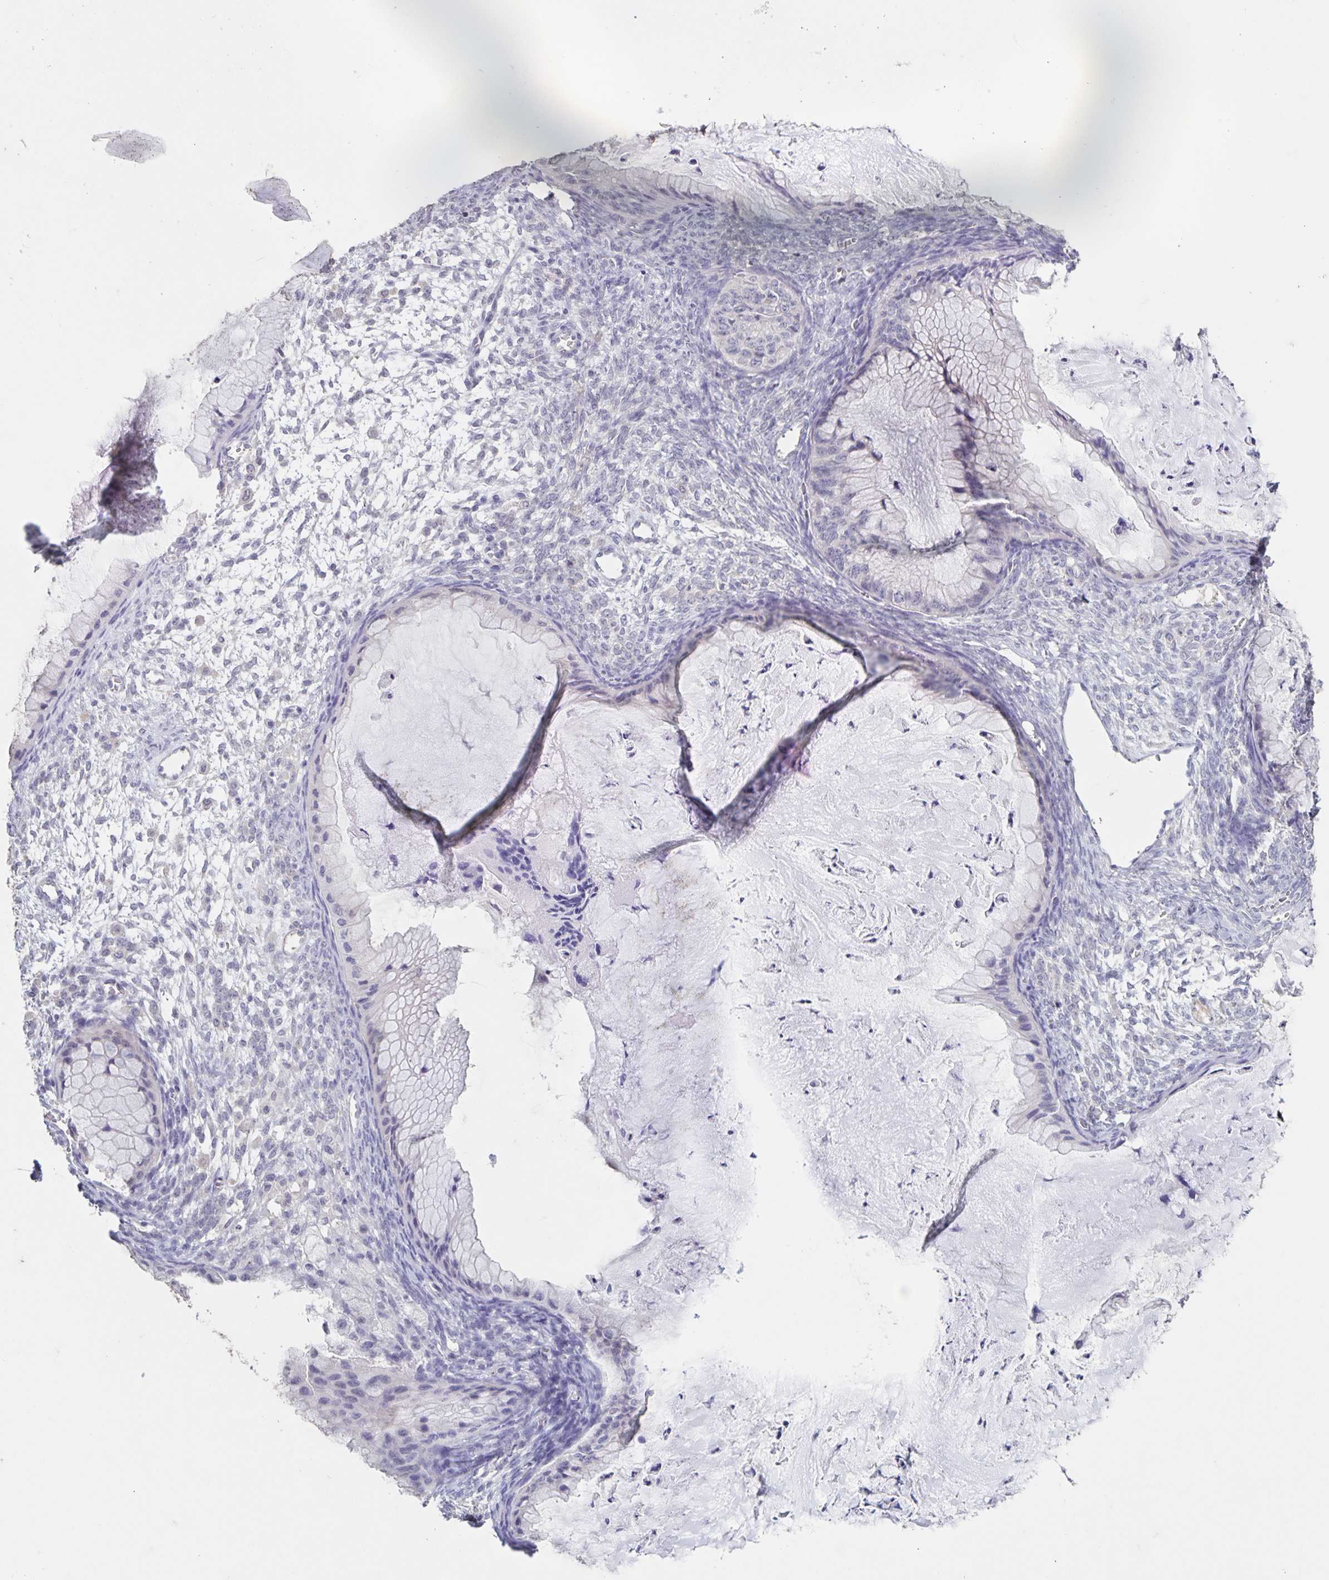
{"staining": {"intensity": "negative", "quantity": "none", "location": "none"}, "tissue": "ovarian cancer", "cell_type": "Tumor cells", "image_type": "cancer", "snomed": [{"axis": "morphology", "description": "Cystadenocarcinoma, mucinous, NOS"}, {"axis": "topography", "description": "Ovary"}], "caption": "Immunohistochemistry photomicrograph of neoplastic tissue: human ovarian cancer stained with DAB reveals no significant protein expression in tumor cells.", "gene": "INSL5", "patient": {"sex": "female", "age": 72}}